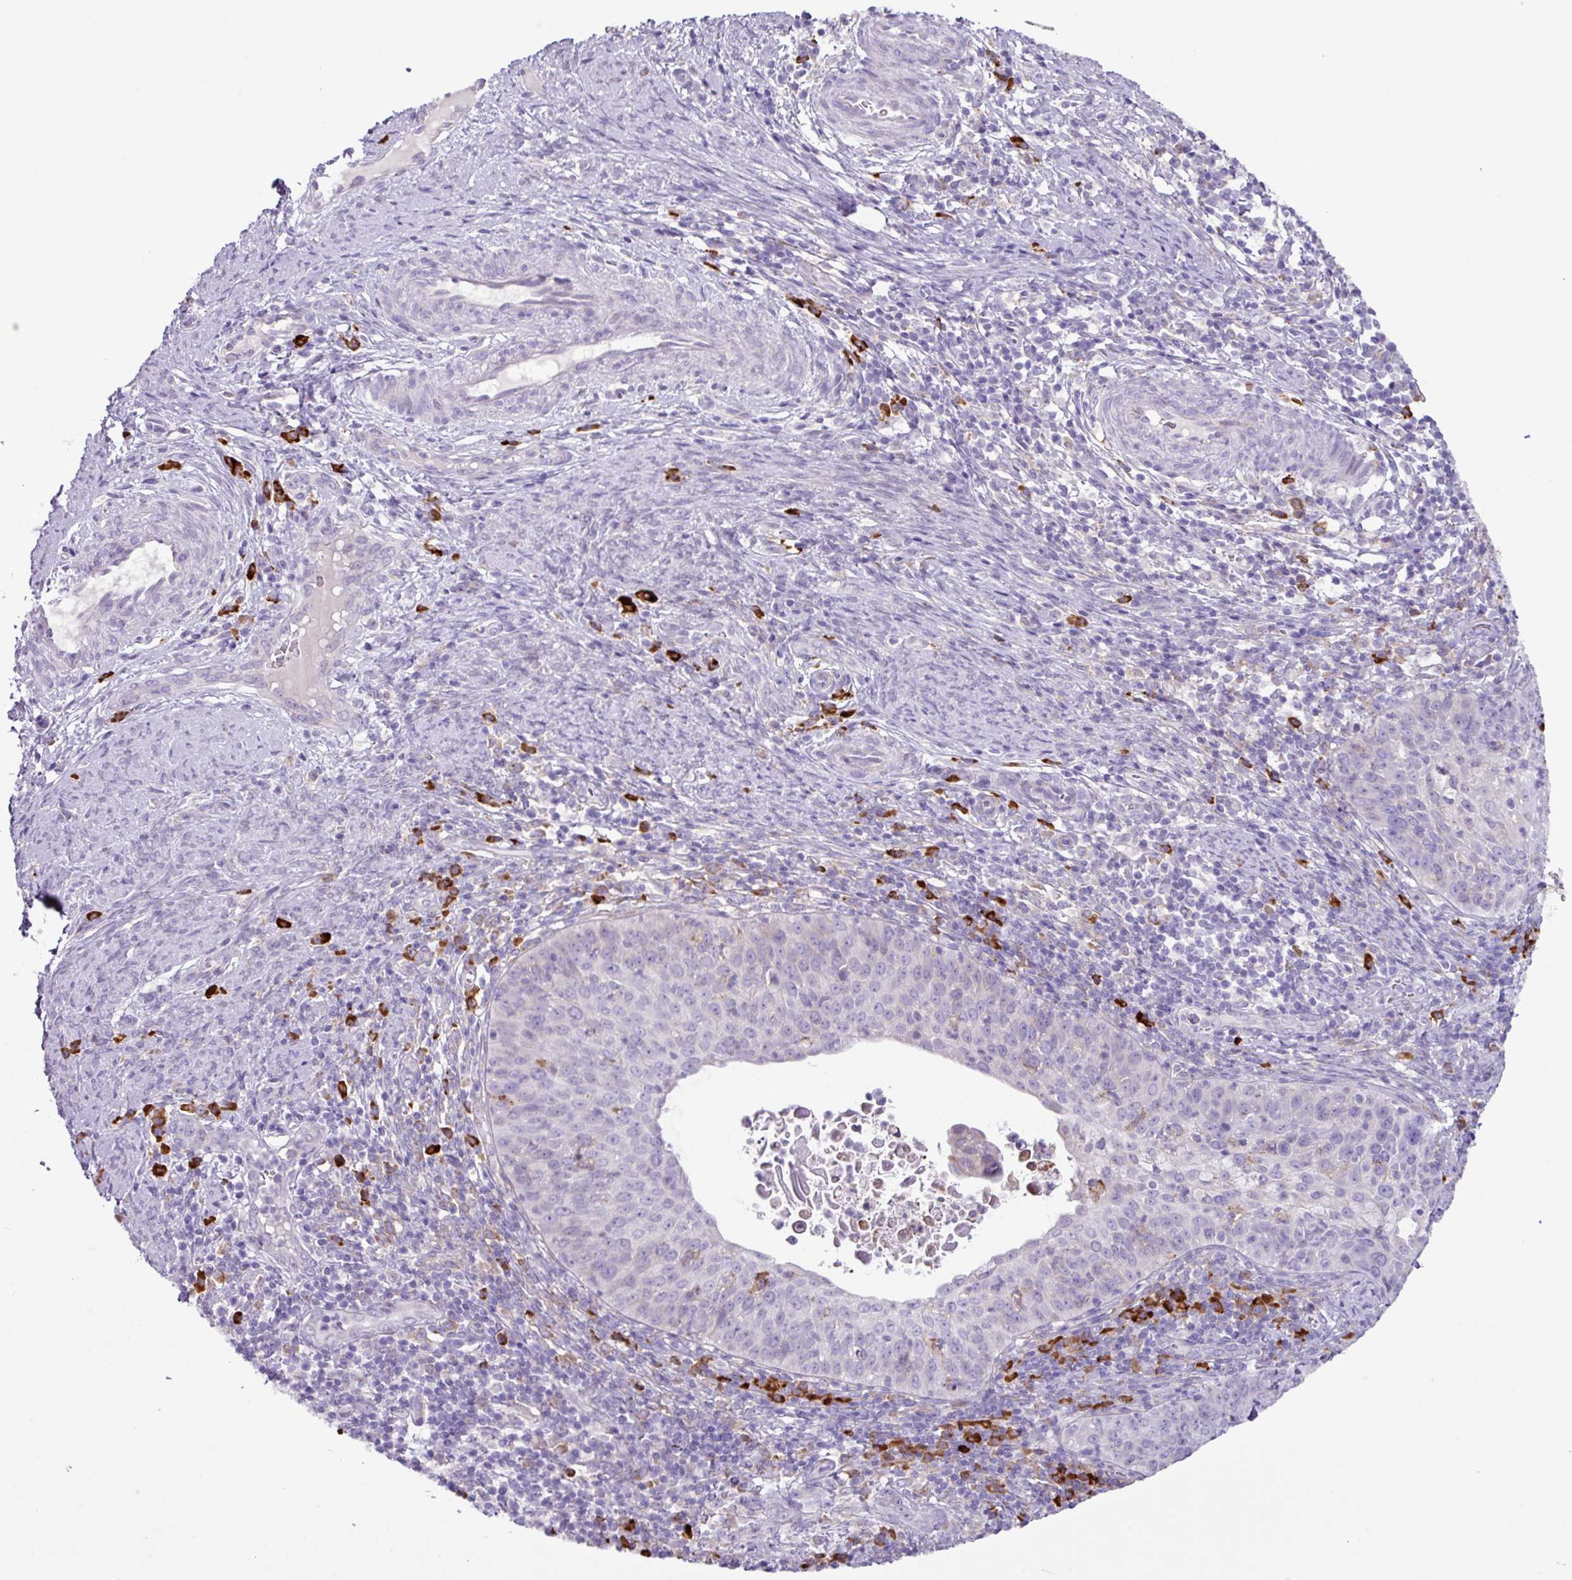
{"staining": {"intensity": "negative", "quantity": "none", "location": "none"}, "tissue": "cervical cancer", "cell_type": "Tumor cells", "image_type": "cancer", "snomed": [{"axis": "morphology", "description": "Squamous cell carcinoma, NOS"}, {"axis": "topography", "description": "Cervix"}], "caption": "Tumor cells are negative for protein expression in human squamous cell carcinoma (cervical). (Stains: DAB IHC with hematoxylin counter stain, Microscopy: brightfield microscopy at high magnification).", "gene": "RGS21", "patient": {"sex": "female", "age": 30}}